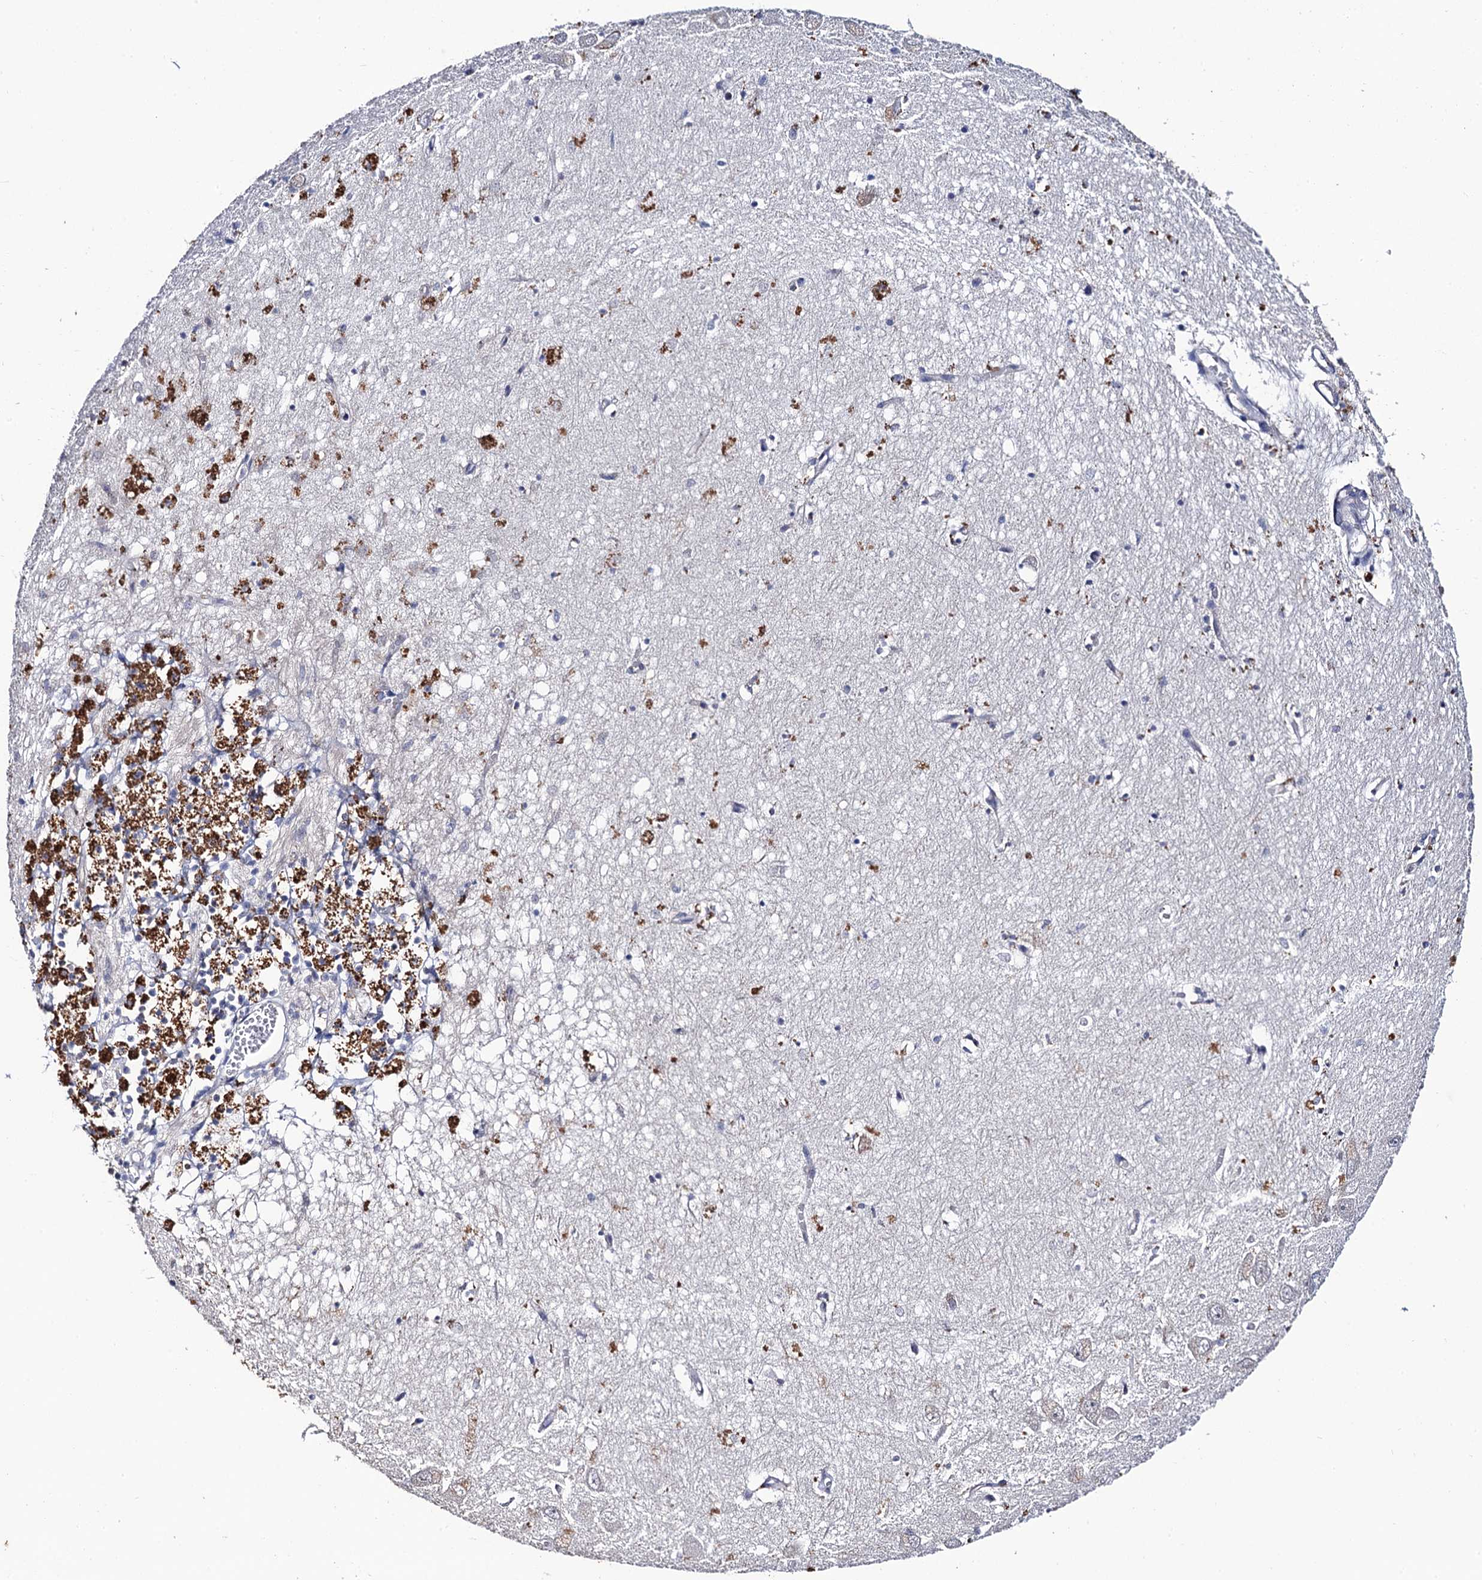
{"staining": {"intensity": "negative", "quantity": "none", "location": "none"}, "tissue": "hippocampus", "cell_type": "Glial cells", "image_type": "normal", "snomed": [{"axis": "morphology", "description": "Normal tissue, NOS"}, {"axis": "topography", "description": "Hippocampus"}], "caption": "Immunohistochemistry photomicrograph of normal human hippocampus stained for a protein (brown), which shows no positivity in glial cells. (DAB IHC with hematoxylin counter stain).", "gene": "THAP2", "patient": {"sex": "female", "age": 64}}